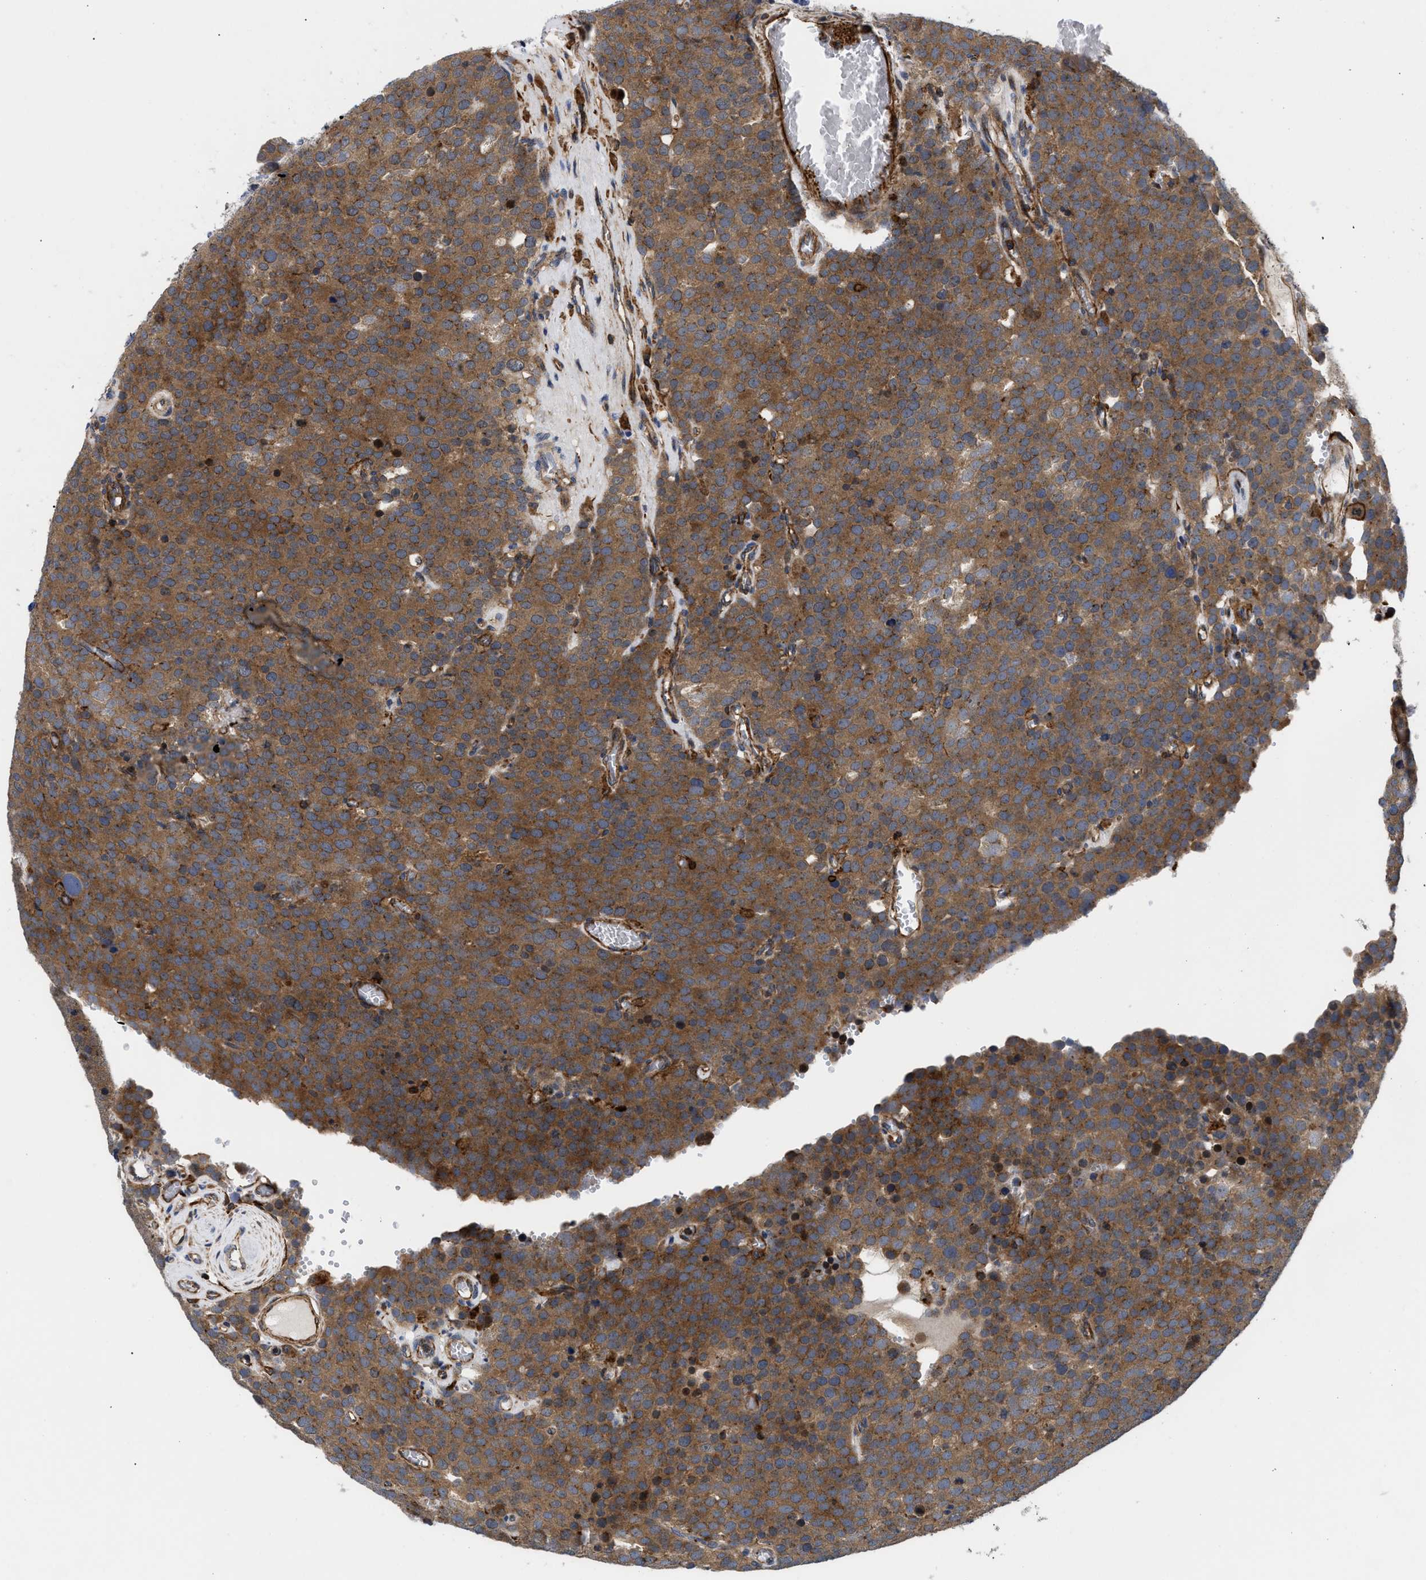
{"staining": {"intensity": "moderate", "quantity": ">75%", "location": "cytoplasmic/membranous"}, "tissue": "testis cancer", "cell_type": "Tumor cells", "image_type": "cancer", "snomed": [{"axis": "morphology", "description": "Normal tissue, NOS"}, {"axis": "morphology", "description": "Seminoma, NOS"}, {"axis": "topography", "description": "Testis"}], "caption": "A brown stain highlights moderate cytoplasmic/membranous expression of a protein in human testis seminoma tumor cells. (Brightfield microscopy of DAB IHC at high magnification).", "gene": "SPAST", "patient": {"sex": "male", "age": 71}}